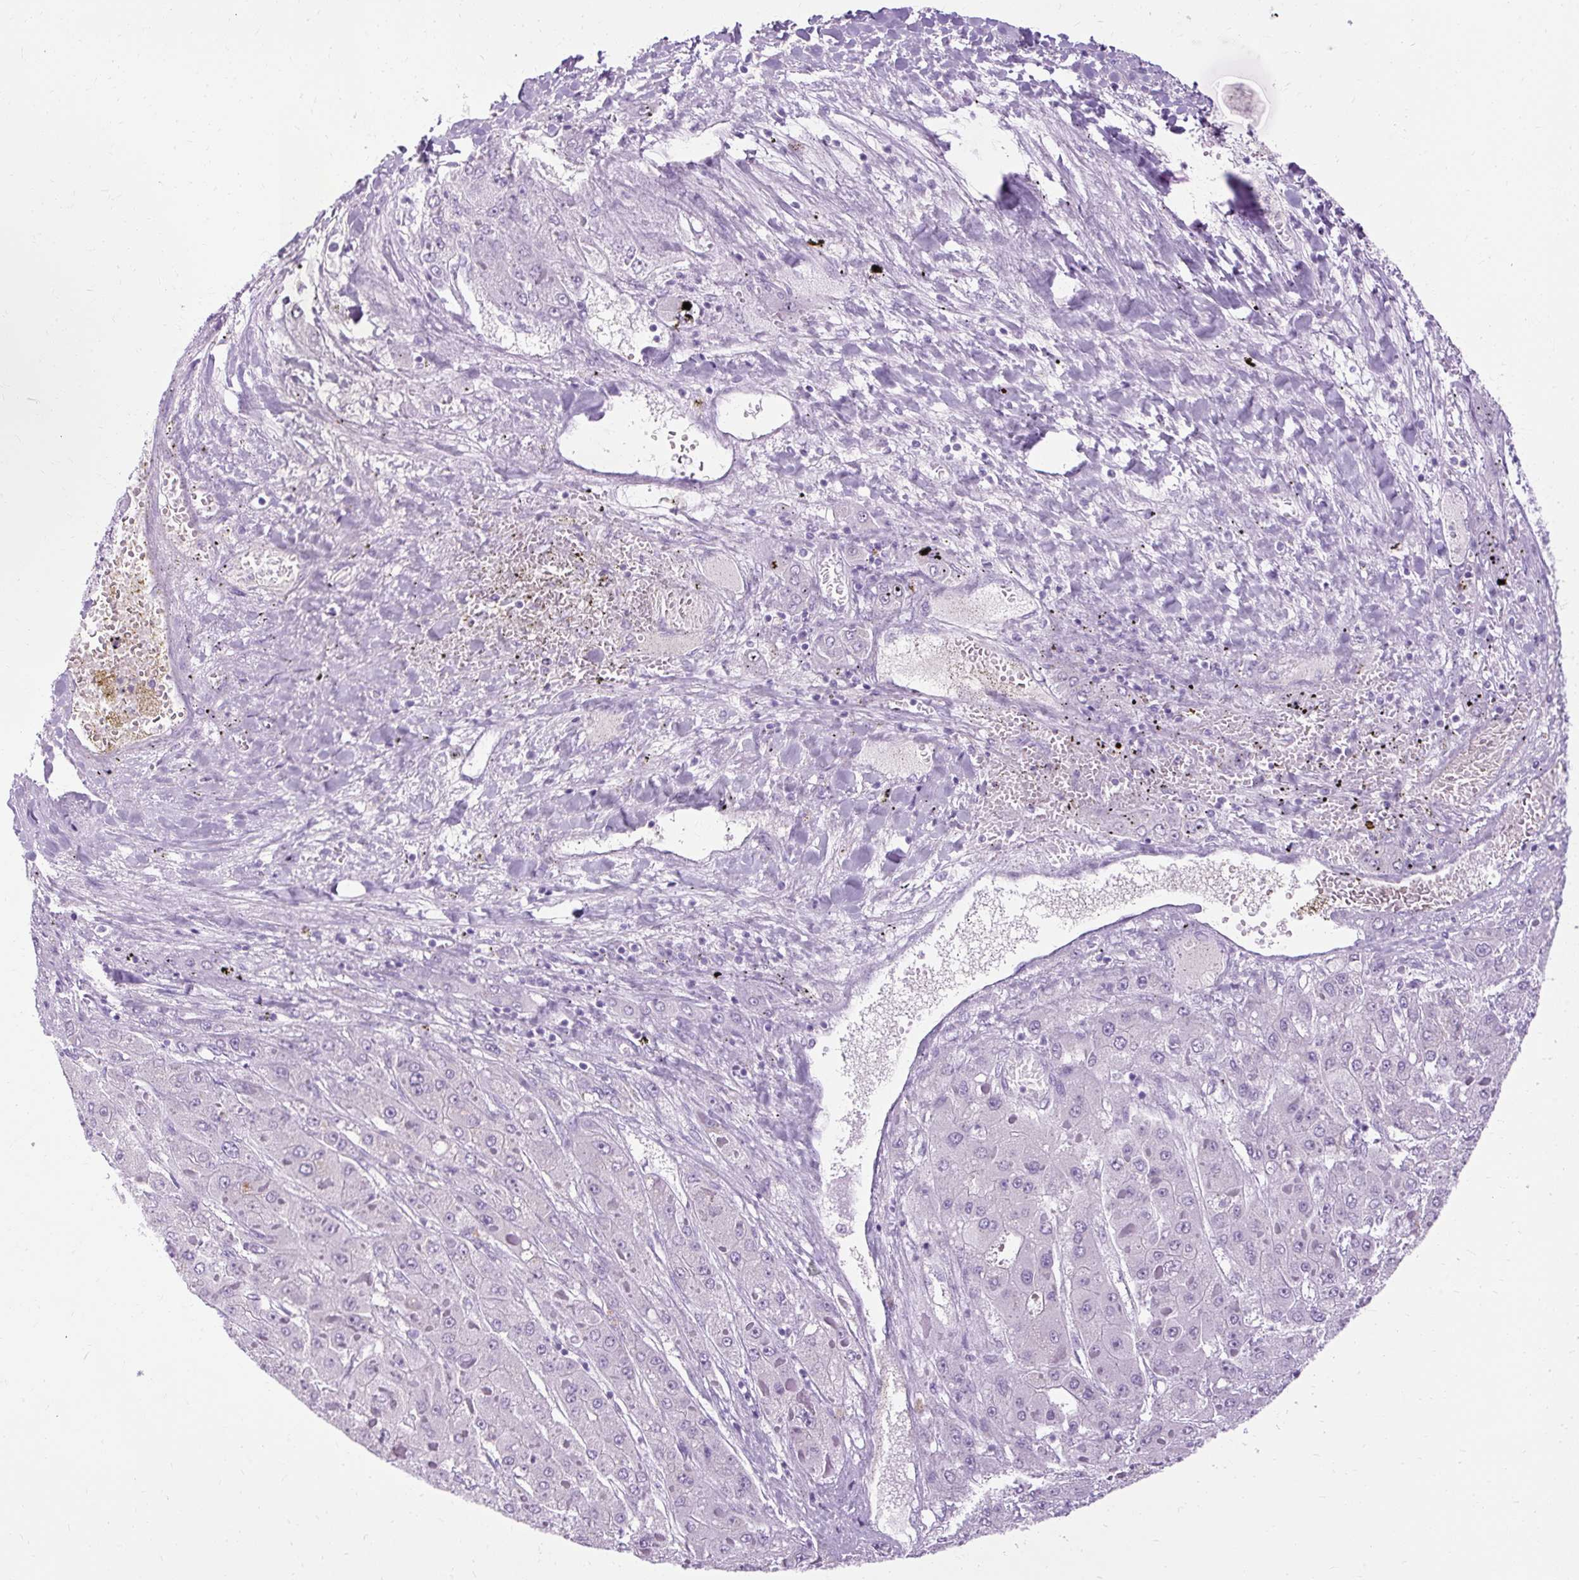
{"staining": {"intensity": "negative", "quantity": "none", "location": "none"}, "tissue": "liver cancer", "cell_type": "Tumor cells", "image_type": "cancer", "snomed": [{"axis": "morphology", "description": "Carcinoma, Hepatocellular, NOS"}, {"axis": "topography", "description": "Liver"}], "caption": "High power microscopy histopathology image of an immunohistochemistry (IHC) image of hepatocellular carcinoma (liver), revealing no significant staining in tumor cells.", "gene": "B3GNT4", "patient": {"sex": "female", "age": 73}}